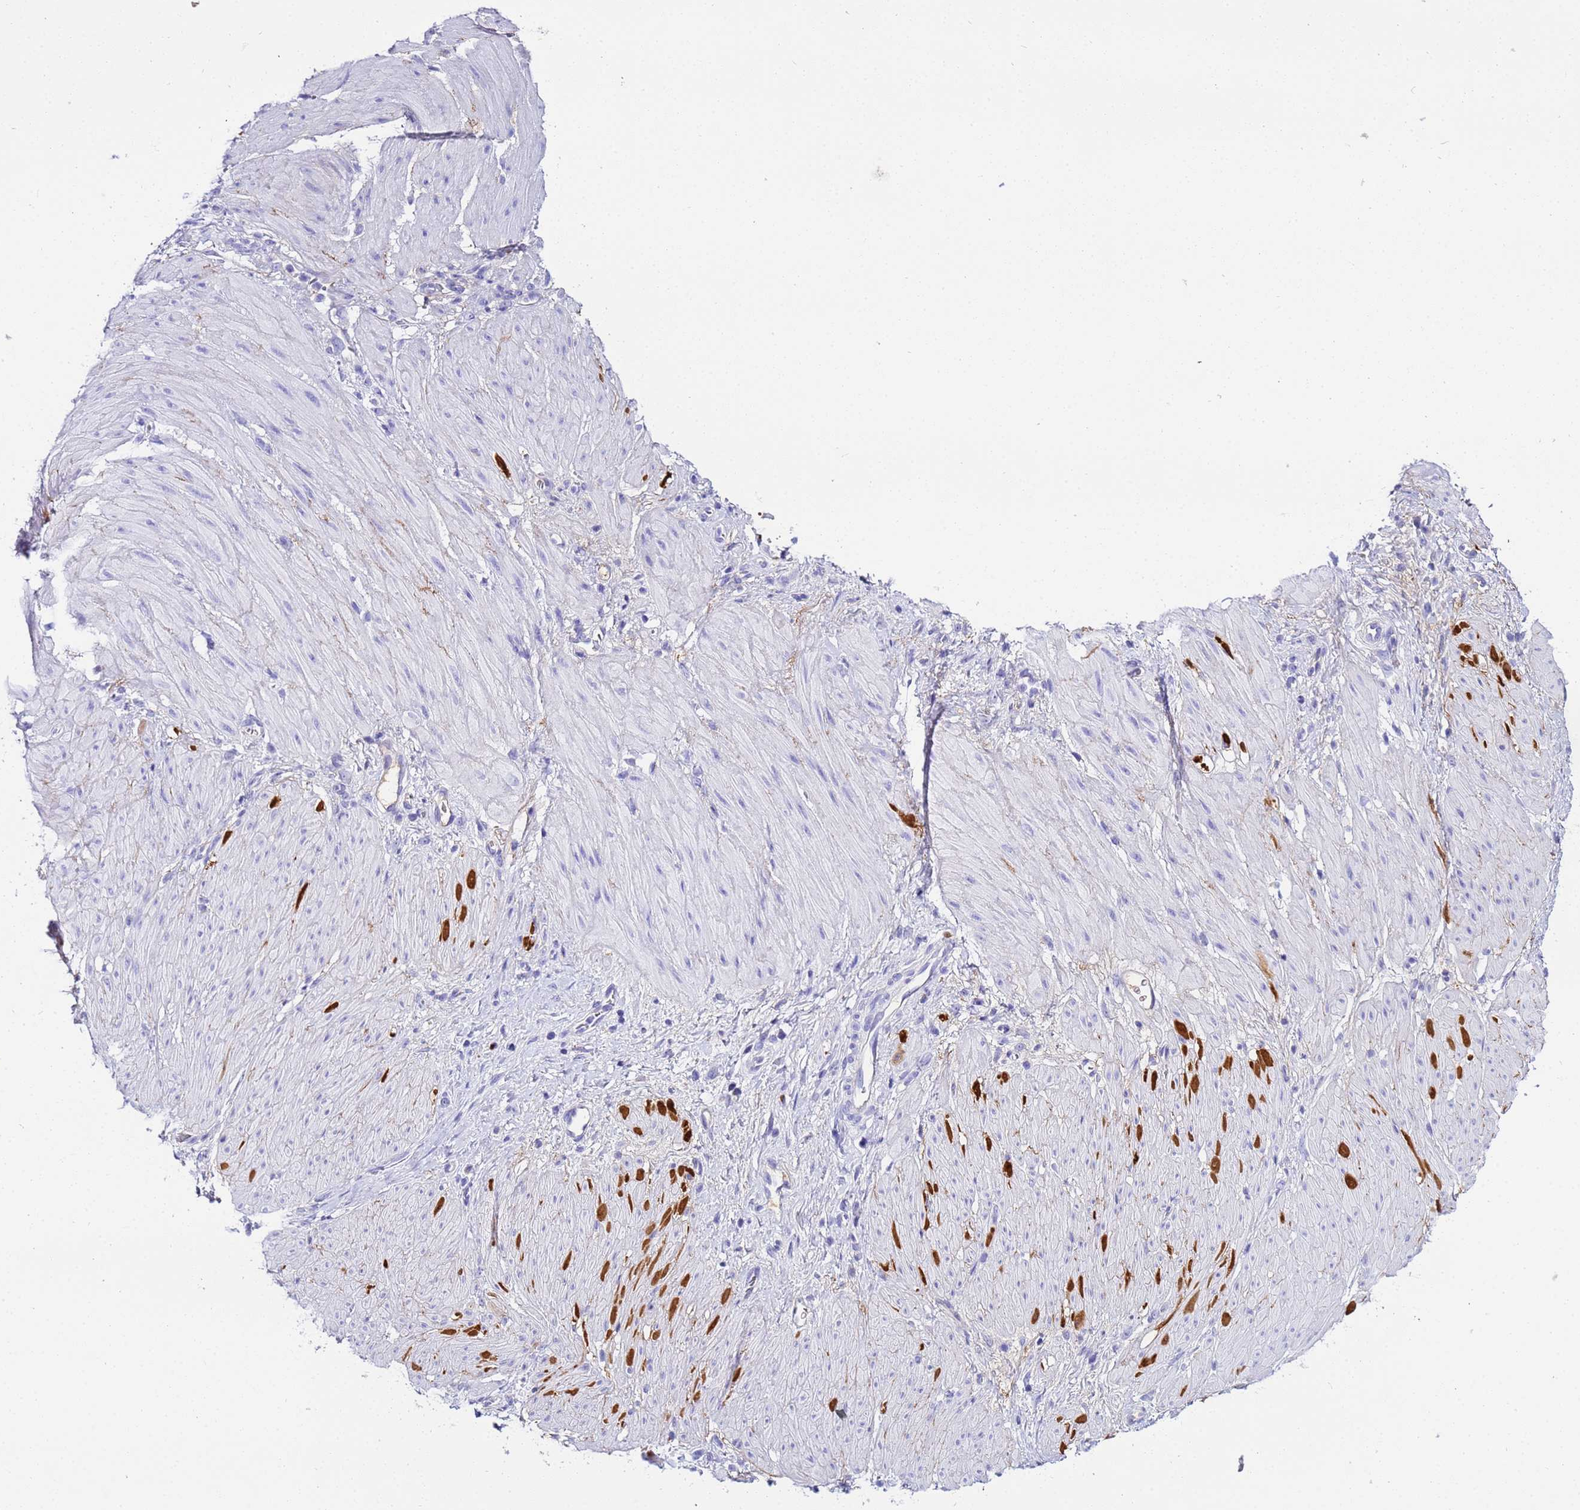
{"staining": {"intensity": "negative", "quantity": "none", "location": "none"}, "tissue": "stomach cancer", "cell_type": "Tumor cells", "image_type": "cancer", "snomed": [{"axis": "morphology", "description": "Adenocarcinoma, NOS"}, {"axis": "topography", "description": "Stomach"}], "caption": "Immunohistochemistry (IHC) of stomach cancer (adenocarcinoma) exhibits no positivity in tumor cells.", "gene": "CFHR2", "patient": {"sex": "male", "age": 48}}